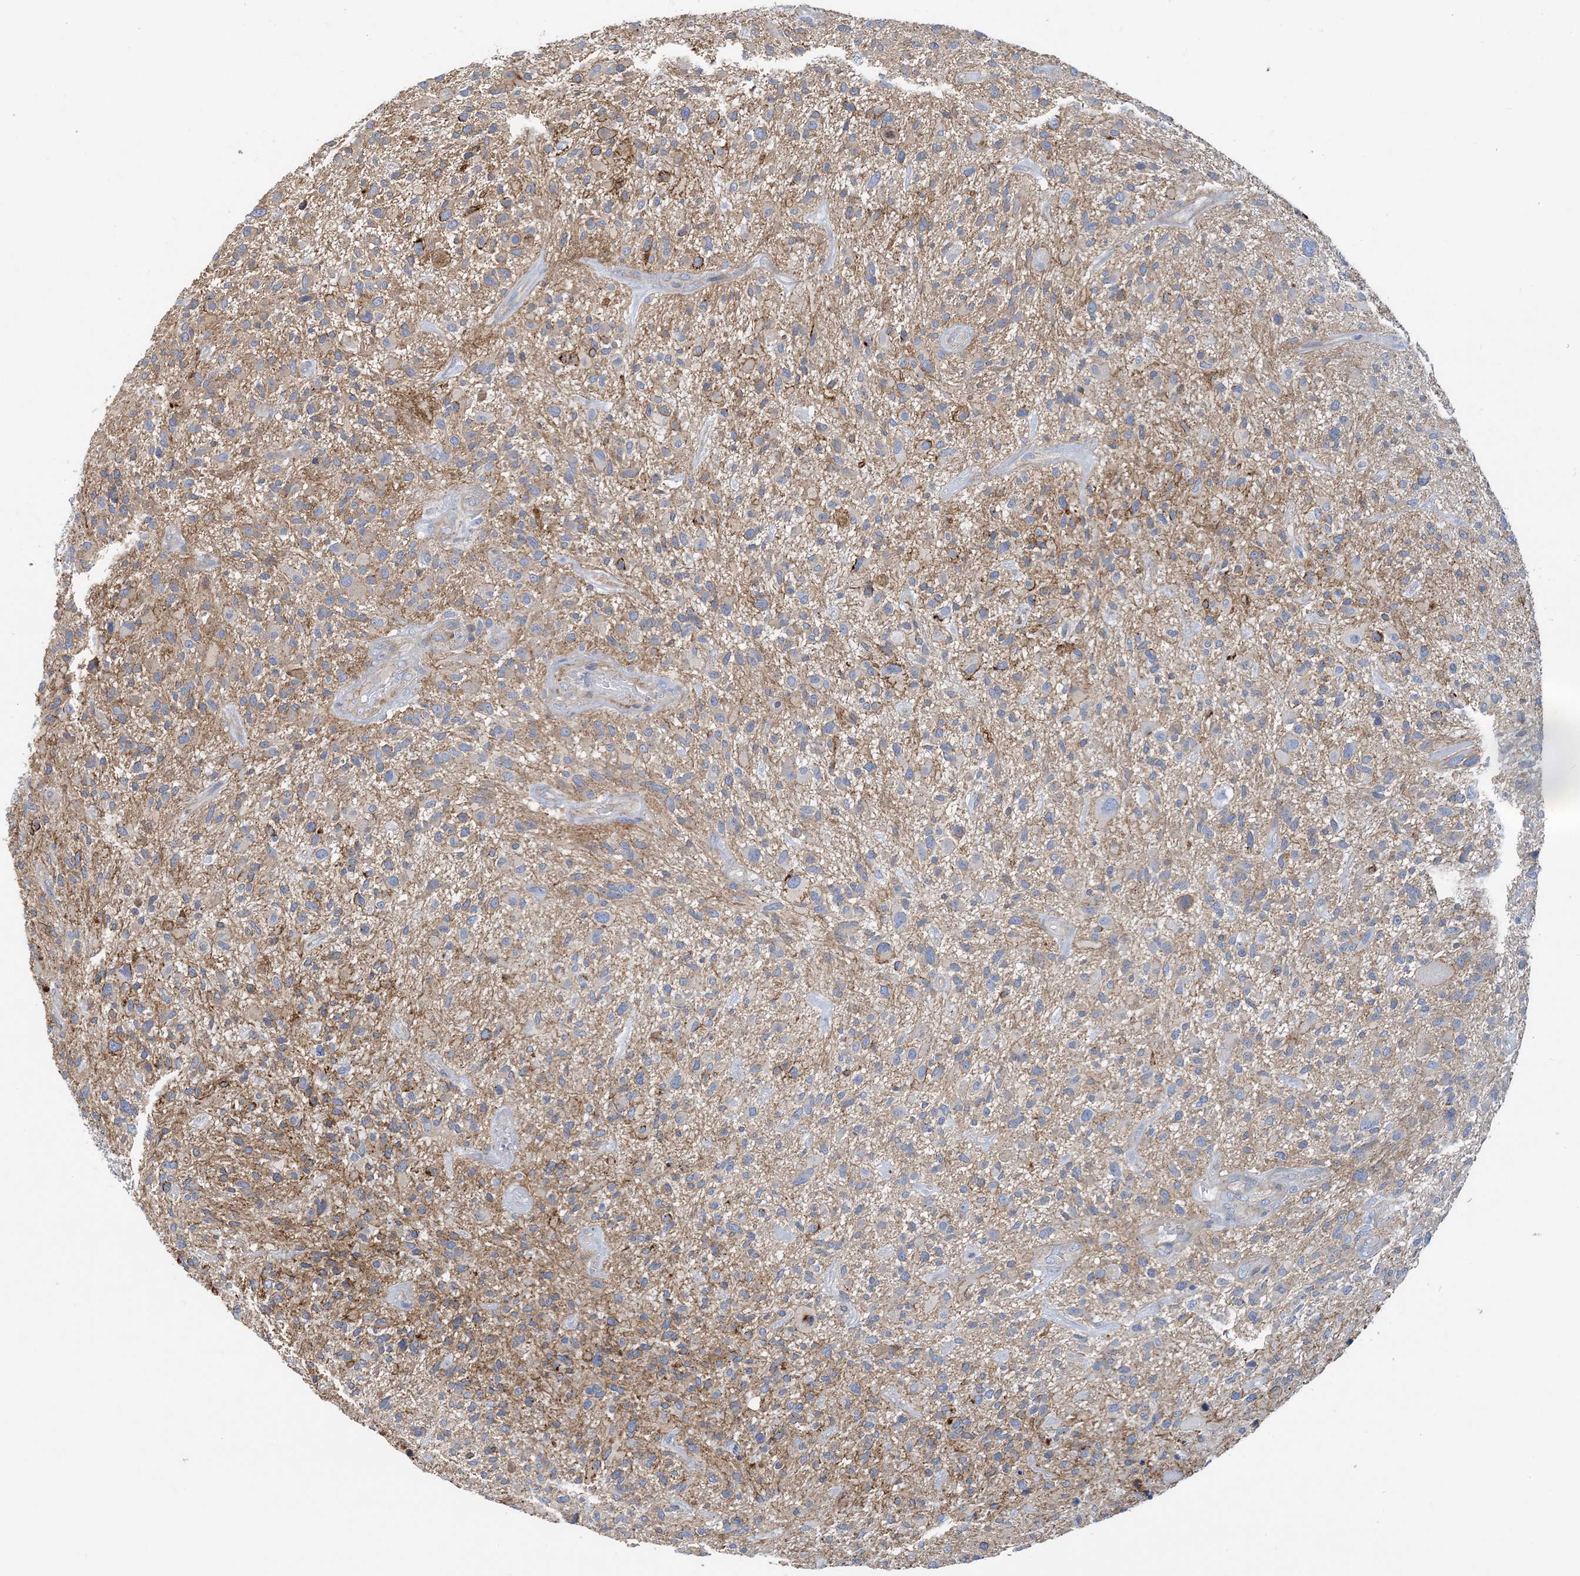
{"staining": {"intensity": "weak", "quantity": "25%-75%", "location": "cytoplasmic/membranous"}, "tissue": "glioma", "cell_type": "Tumor cells", "image_type": "cancer", "snomed": [{"axis": "morphology", "description": "Glioma, malignant, High grade"}, {"axis": "topography", "description": "Brain"}], "caption": "A high-resolution image shows immunohistochemistry (IHC) staining of malignant glioma (high-grade), which exhibits weak cytoplasmic/membranous expression in about 25%-75% of tumor cells.", "gene": "CALHM5", "patient": {"sex": "male", "age": 47}}